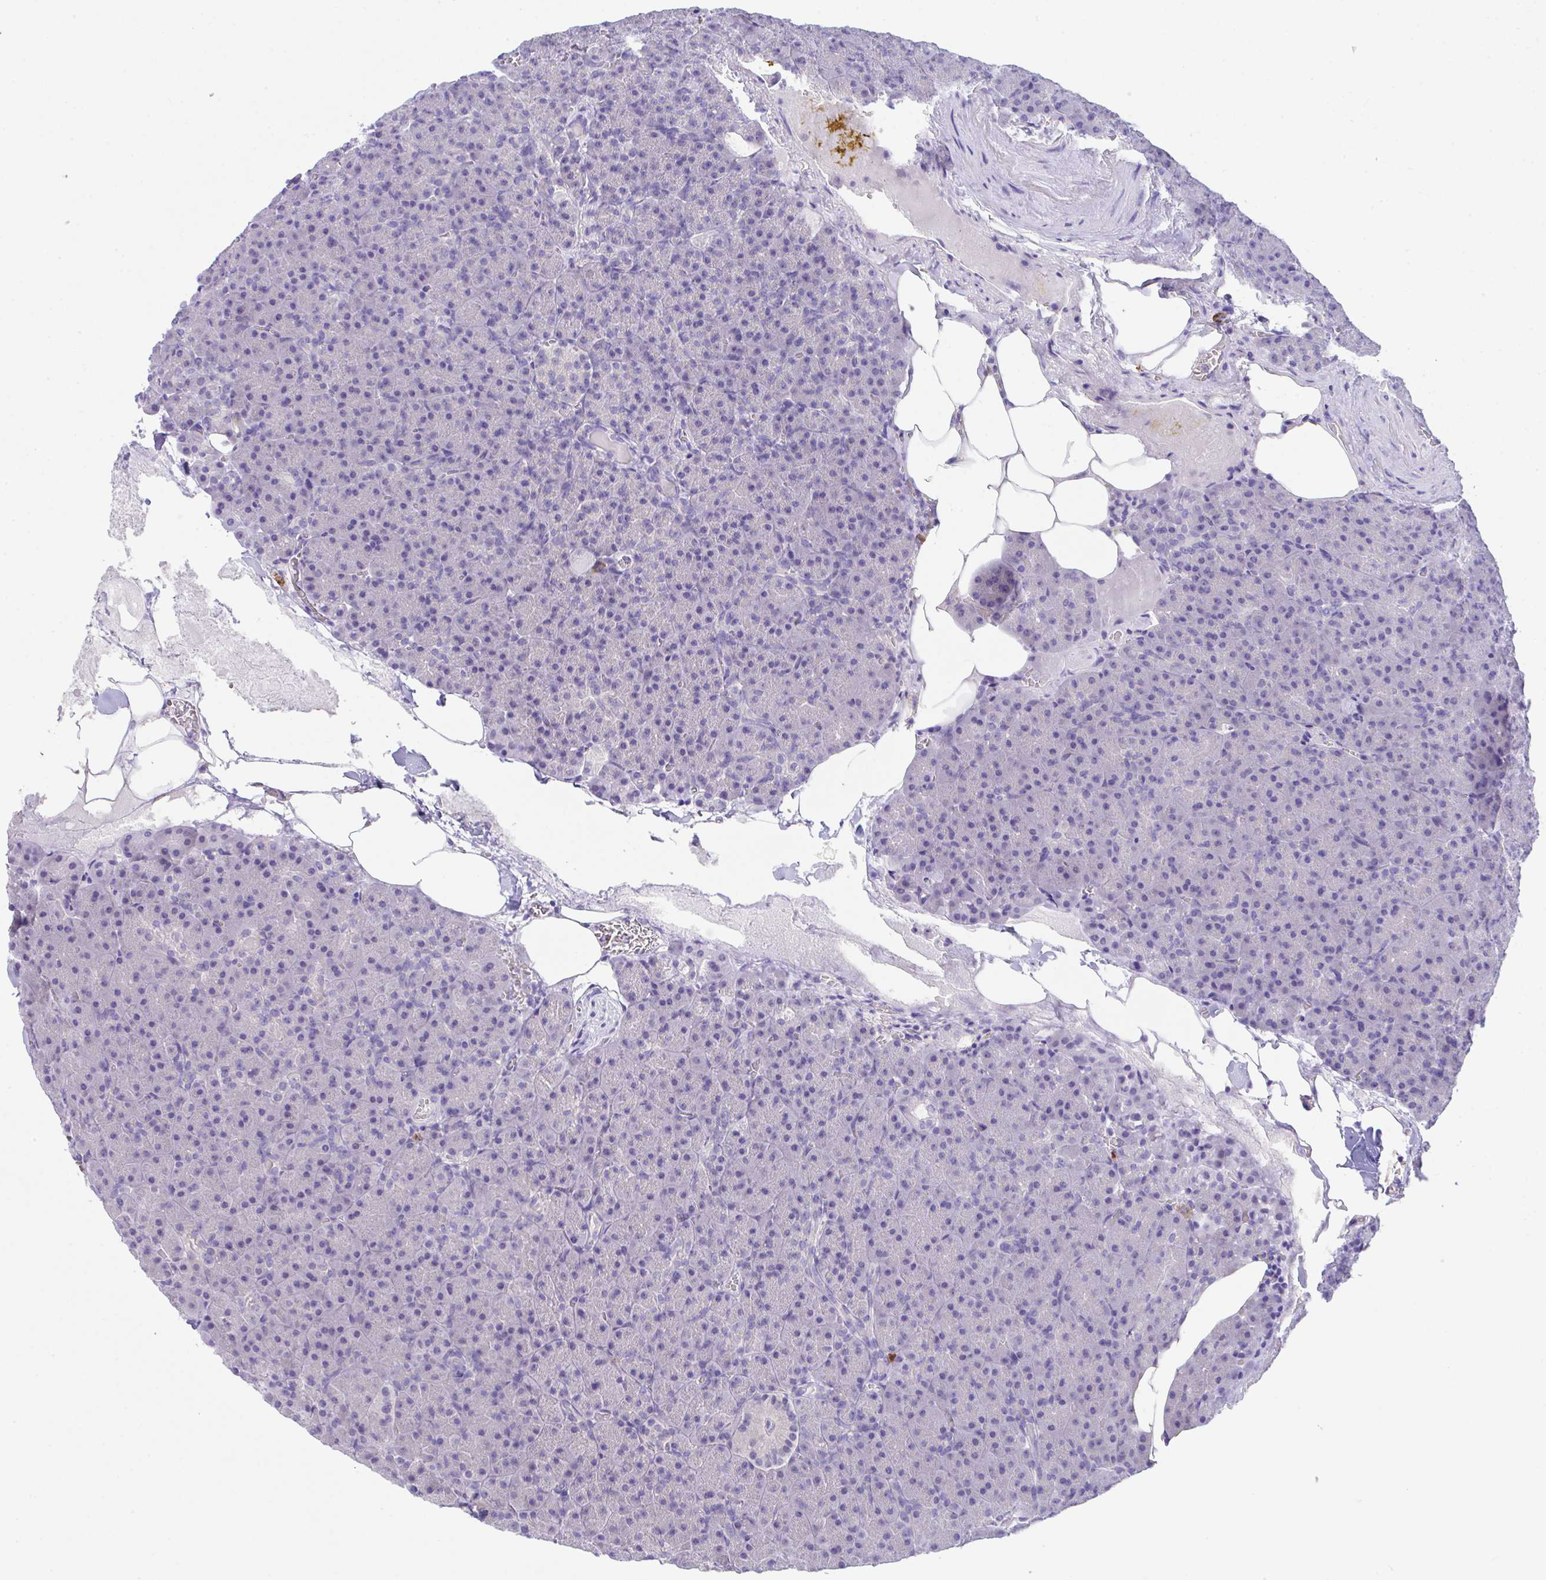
{"staining": {"intensity": "negative", "quantity": "none", "location": "none"}, "tissue": "pancreas", "cell_type": "Exocrine glandular cells", "image_type": "normal", "snomed": [{"axis": "morphology", "description": "Normal tissue, NOS"}, {"axis": "topography", "description": "Pancreas"}], "caption": "There is no significant positivity in exocrine glandular cells of pancreas. (Immunohistochemistry, brightfield microscopy, high magnification).", "gene": "HACD4", "patient": {"sex": "female", "age": 74}}